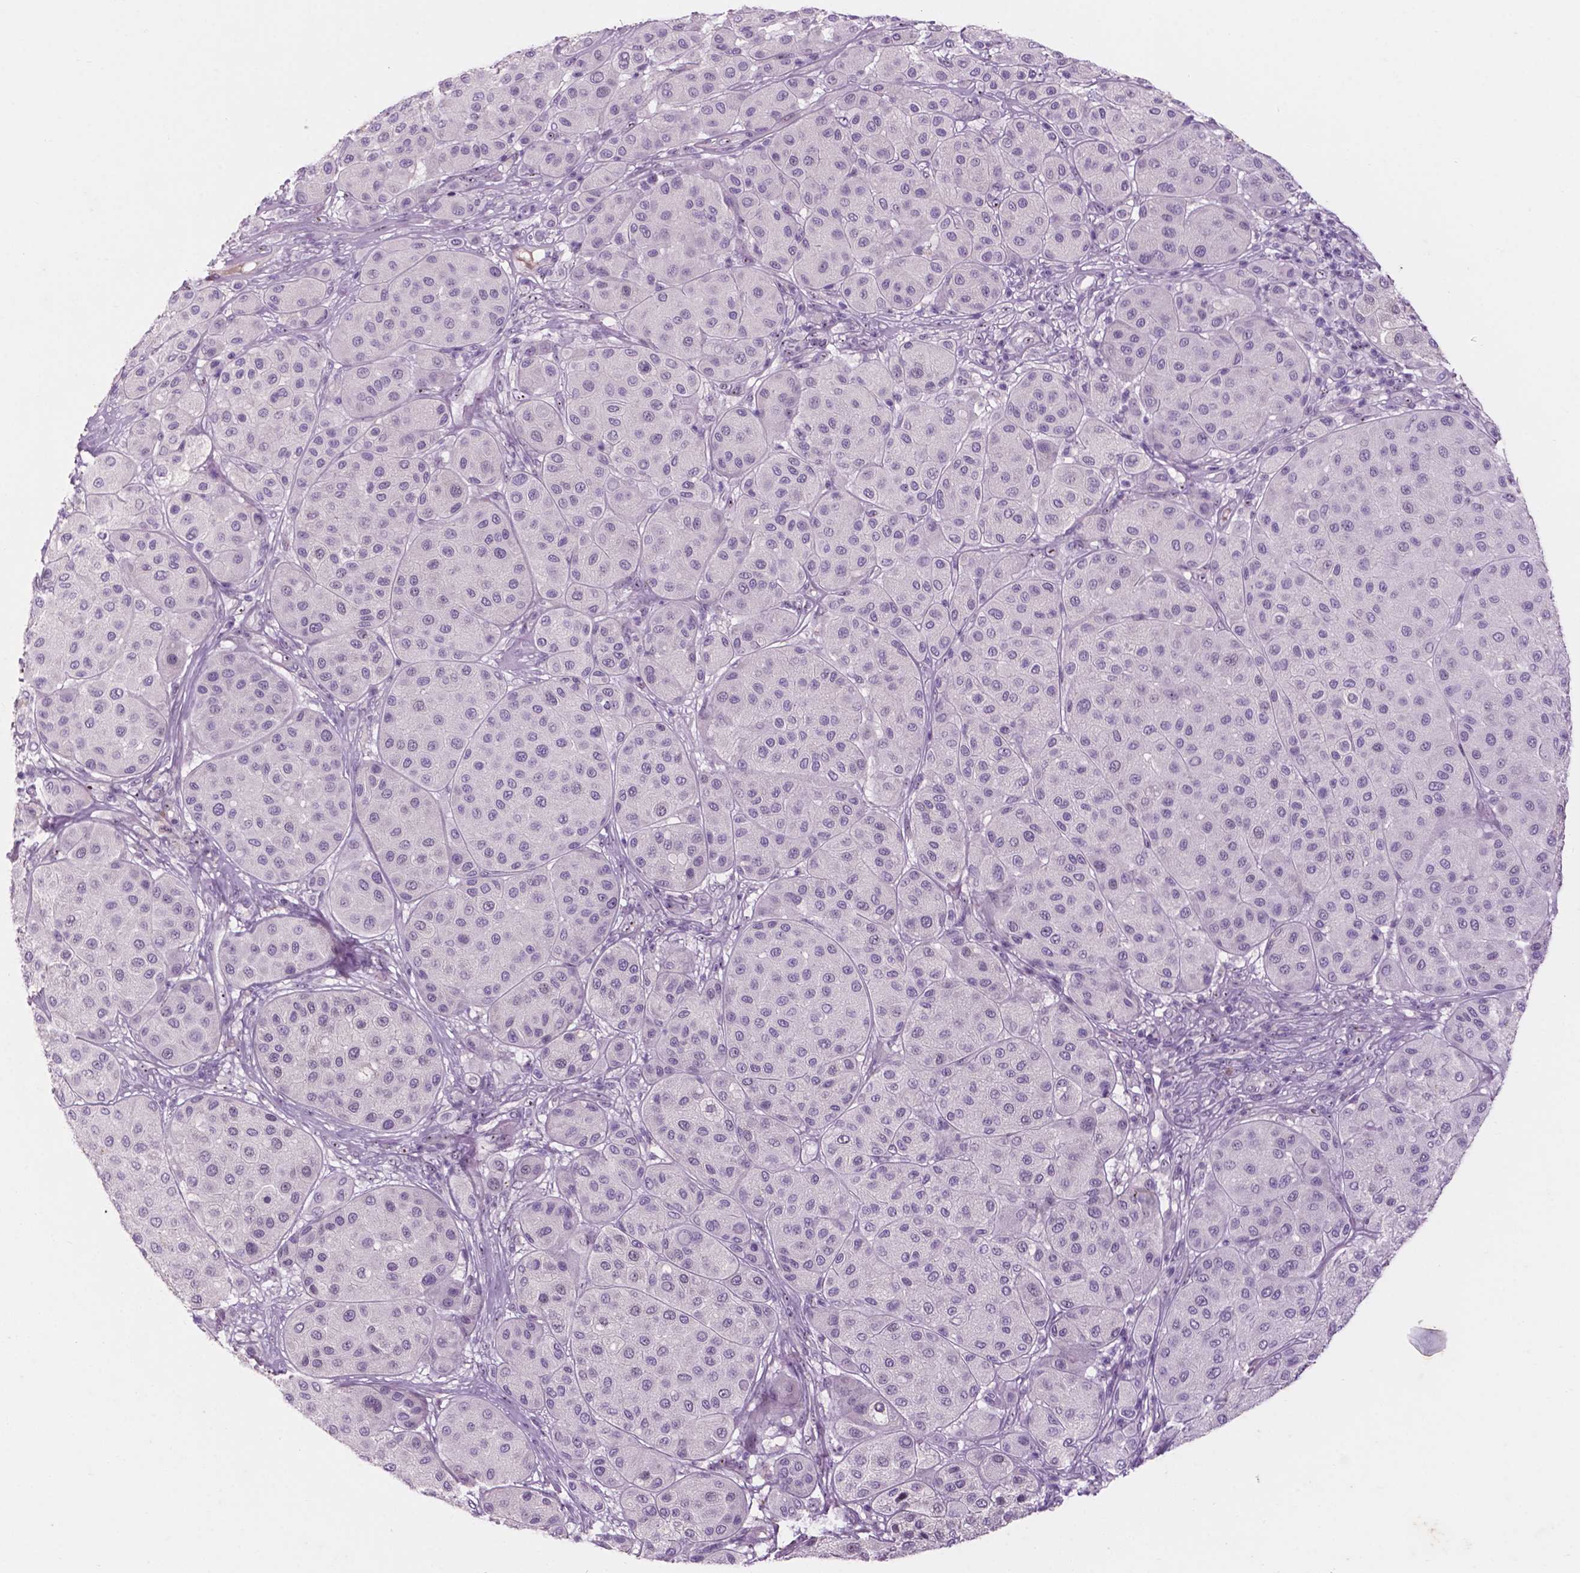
{"staining": {"intensity": "negative", "quantity": "none", "location": "none"}, "tissue": "melanoma", "cell_type": "Tumor cells", "image_type": "cancer", "snomed": [{"axis": "morphology", "description": "Malignant melanoma, Metastatic site"}, {"axis": "topography", "description": "Smooth muscle"}], "caption": "Immunohistochemistry (IHC) of human melanoma exhibits no positivity in tumor cells. The staining was performed using DAB to visualize the protein expression in brown, while the nuclei were stained in blue with hematoxylin (Magnification: 20x).", "gene": "ZNF853", "patient": {"sex": "male", "age": 41}}